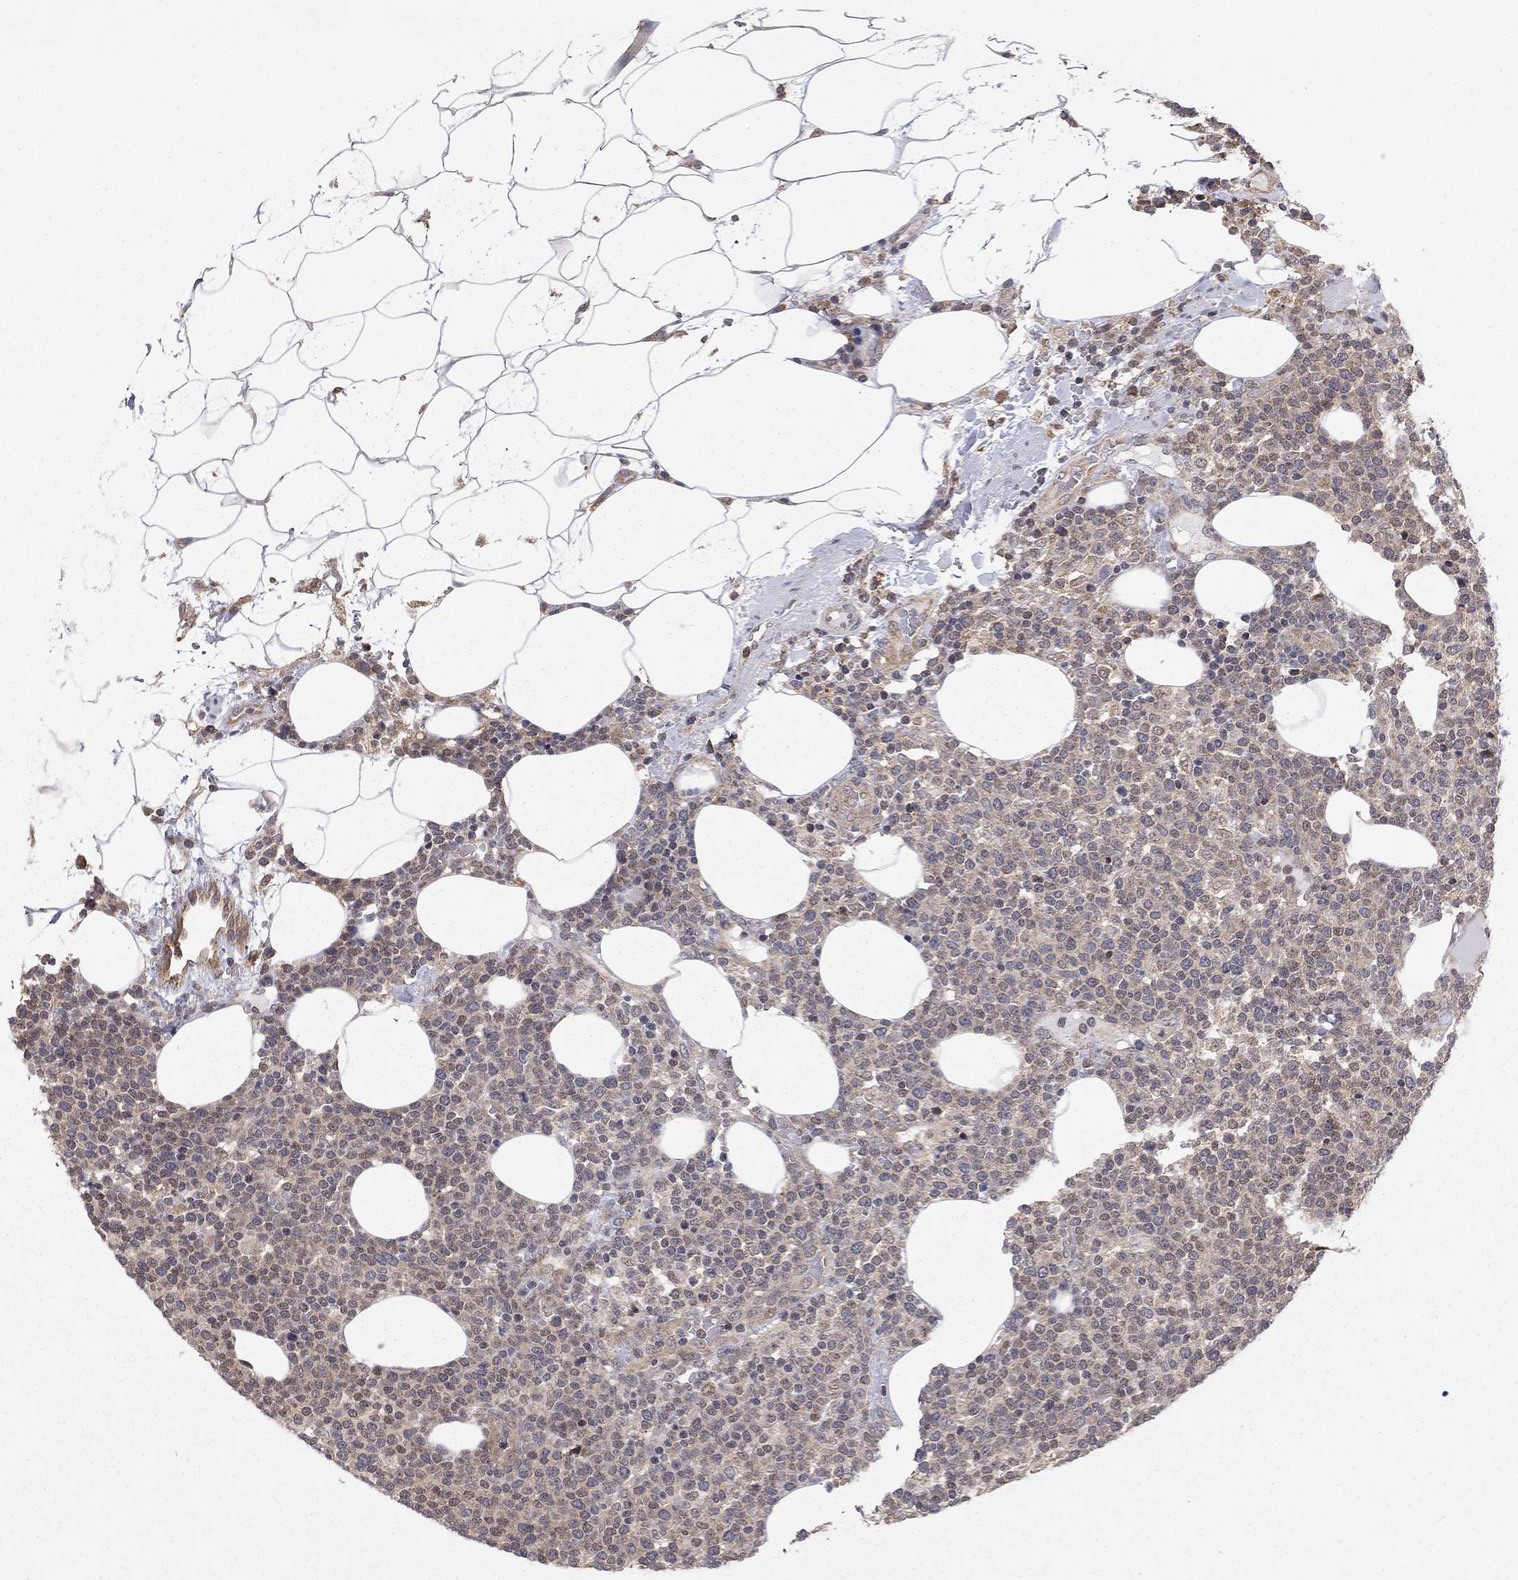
{"staining": {"intensity": "negative", "quantity": "none", "location": "none"}, "tissue": "lymphoma", "cell_type": "Tumor cells", "image_type": "cancer", "snomed": [{"axis": "morphology", "description": "Malignant lymphoma, non-Hodgkin's type, High grade"}, {"axis": "topography", "description": "Lymph node"}], "caption": "Immunohistochemistry image of neoplastic tissue: malignant lymphoma, non-Hodgkin's type (high-grade) stained with DAB demonstrates no significant protein staining in tumor cells.", "gene": "TDP1", "patient": {"sex": "male", "age": 61}}